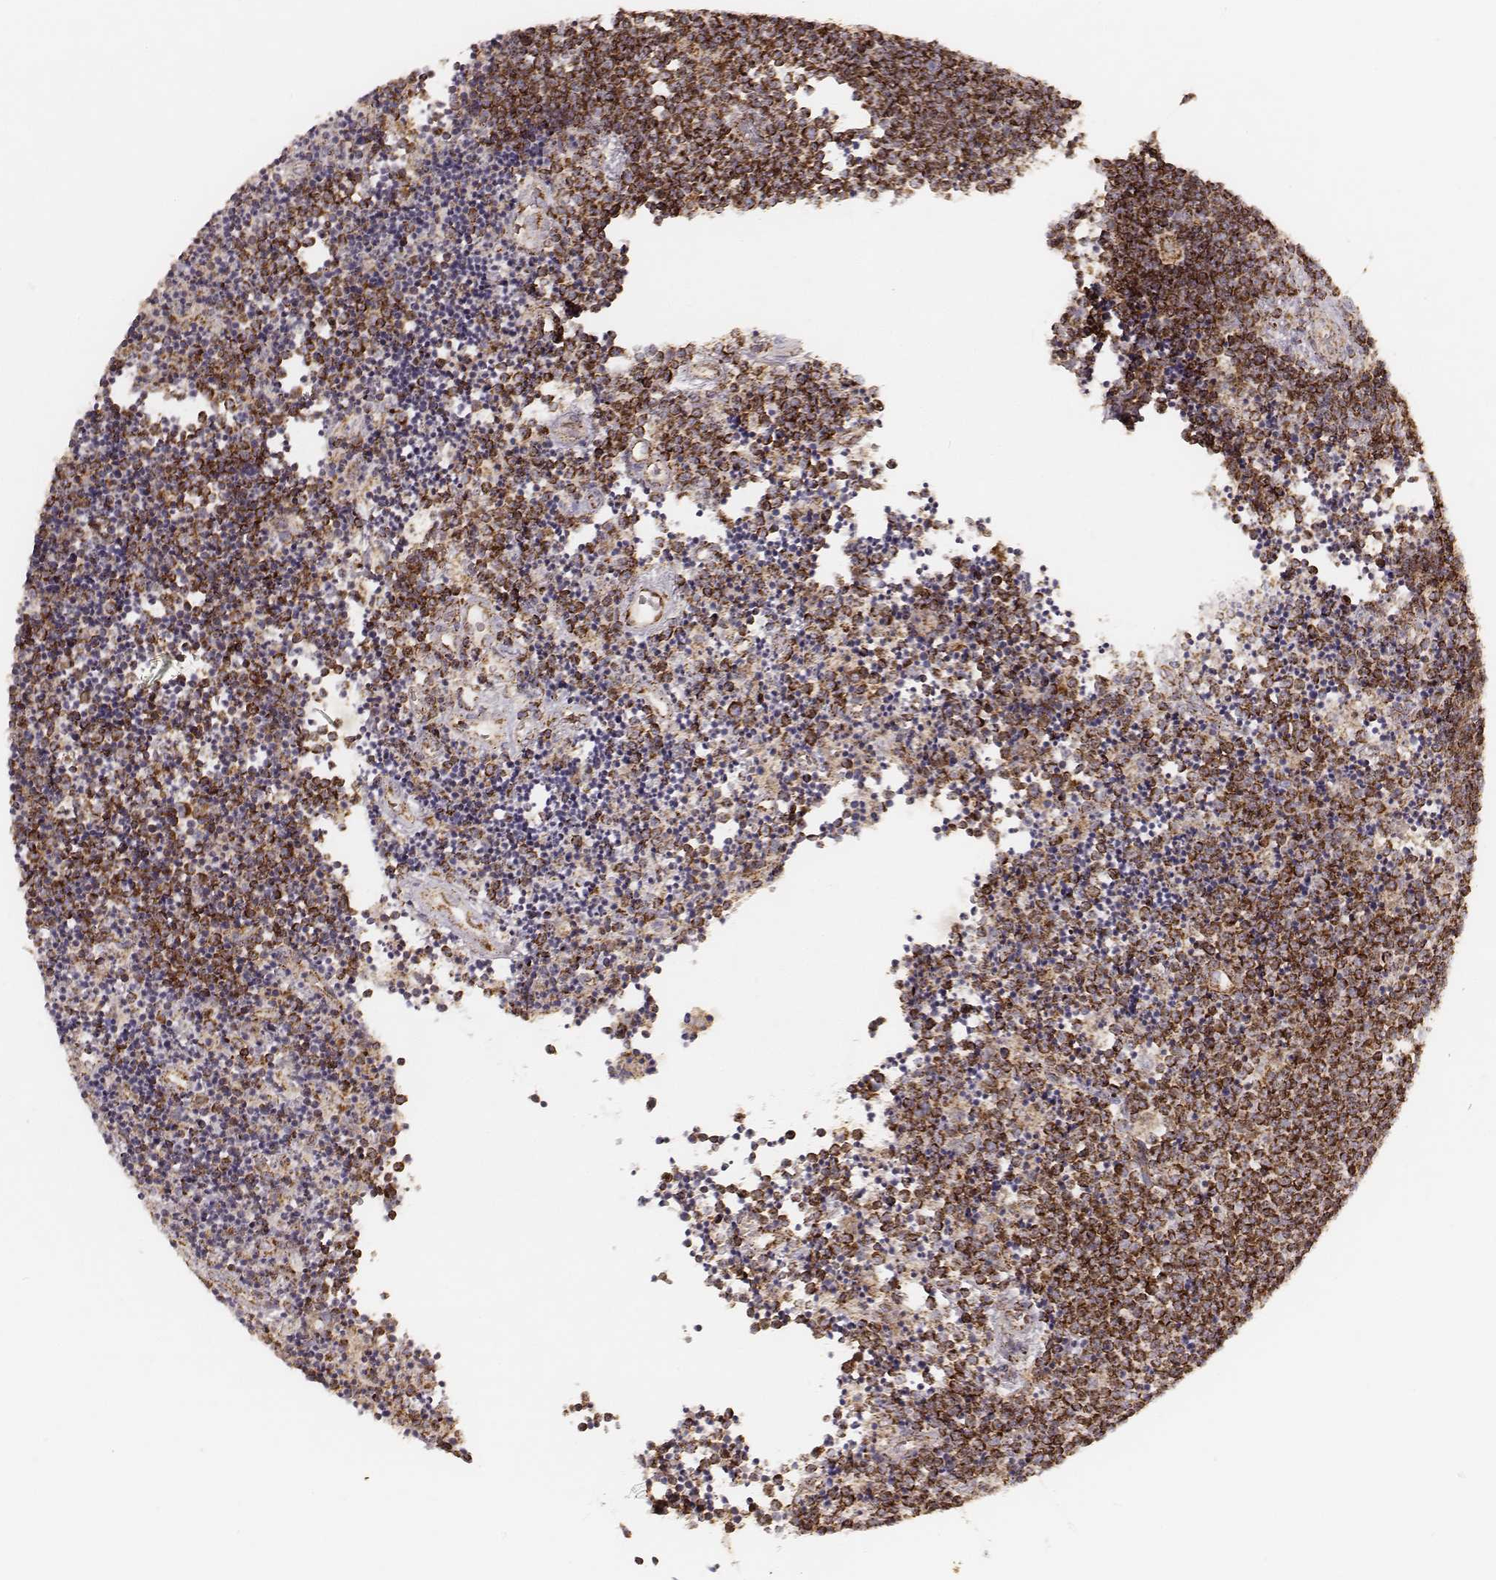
{"staining": {"intensity": "strong", "quantity": ">75%", "location": "cytoplasmic/membranous"}, "tissue": "lymphoma", "cell_type": "Tumor cells", "image_type": "cancer", "snomed": [{"axis": "morphology", "description": "Malignant lymphoma, non-Hodgkin's type, Low grade"}, {"axis": "topography", "description": "Brain"}], "caption": "Malignant lymphoma, non-Hodgkin's type (low-grade) was stained to show a protein in brown. There is high levels of strong cytoplasmic/membranous staining in approximately >75% of tumor cells.", "gene": "CS", "patient": {"sex": "female", "age": 66}}